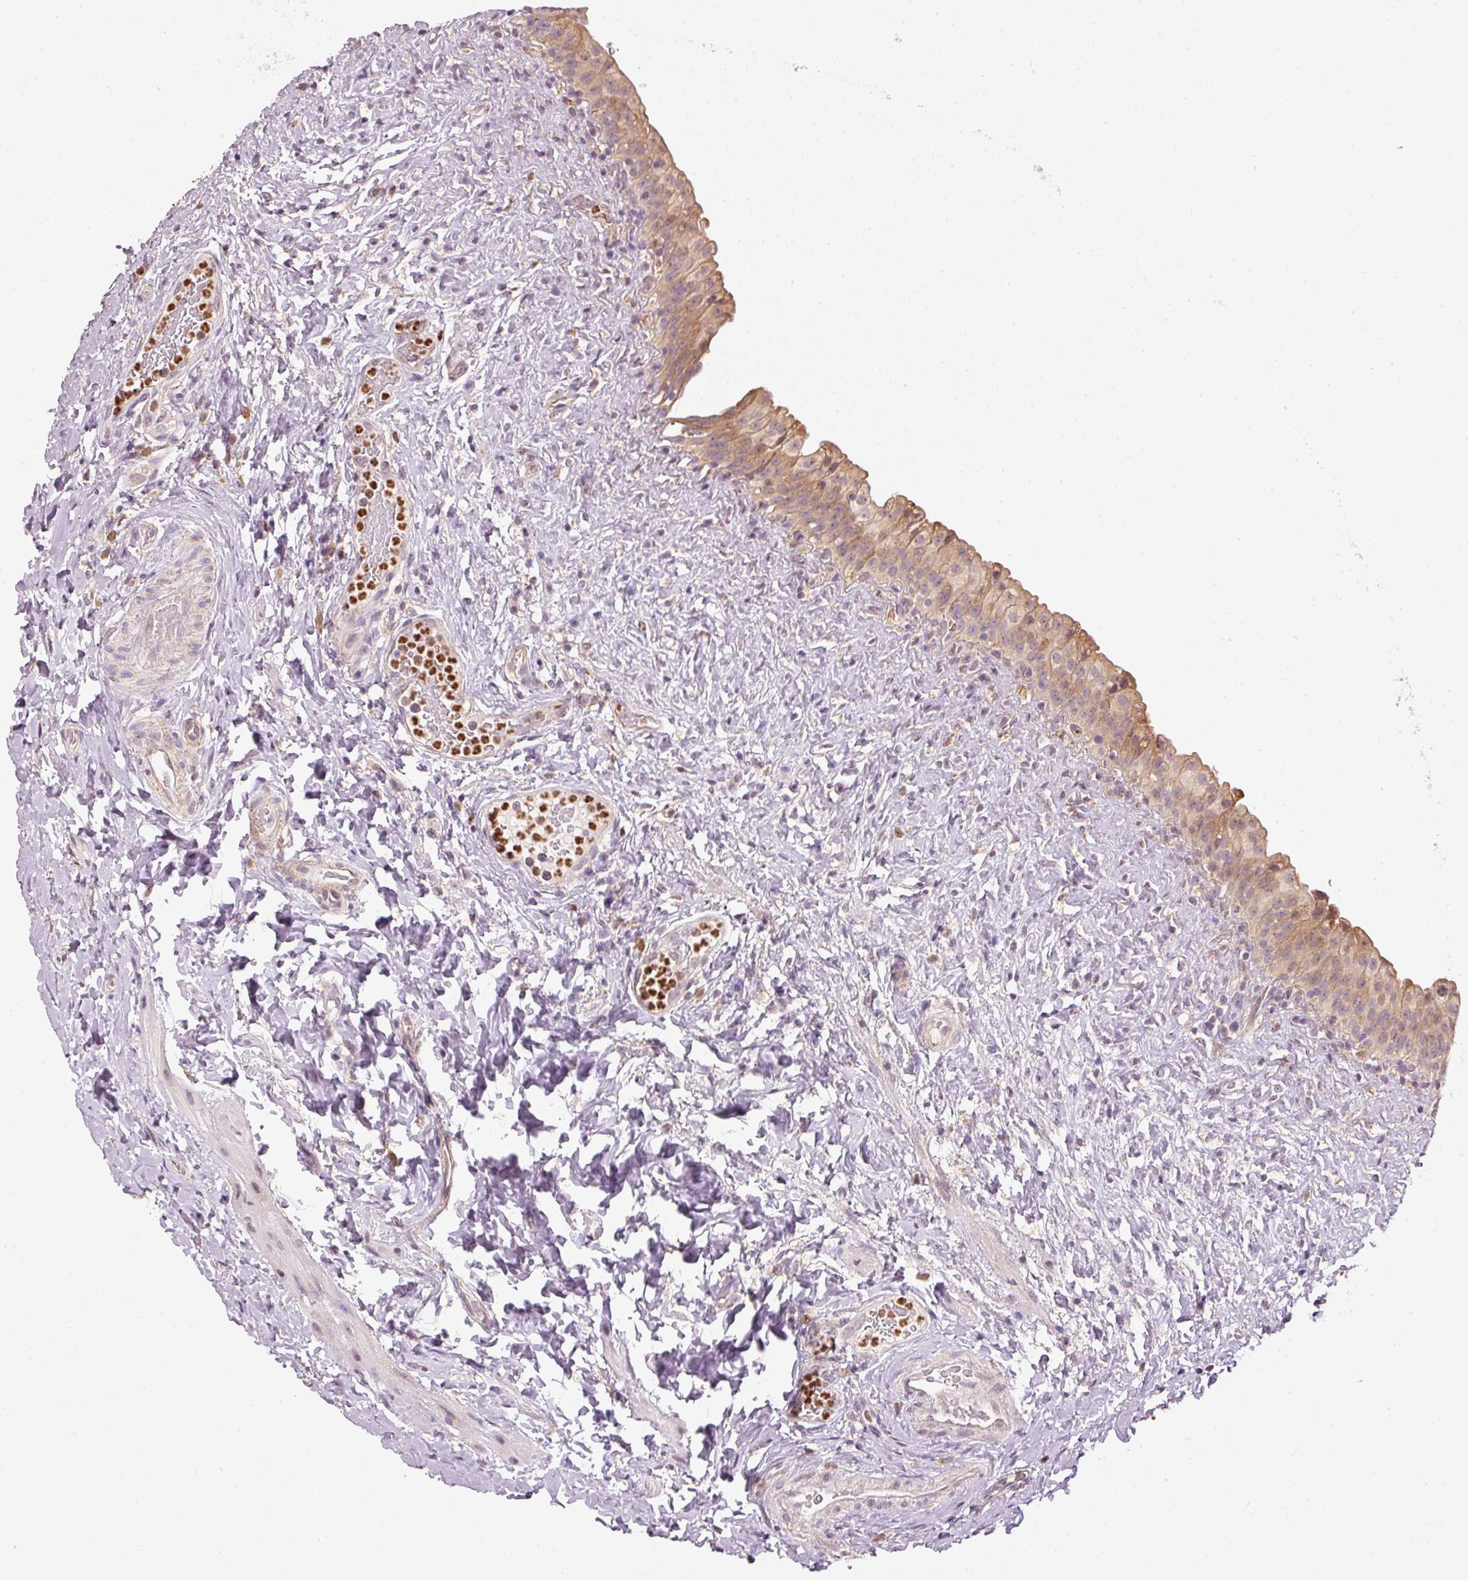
{"staining": {"intensity": "weak", "quantity": ">75%", "location": "cytoplasmic/membranous"}, "tissue": "urinary bladder", "cell_type": "Urothelial cells", "image_type": "normal", "snomed": [{"axis": "morphology", "description": "Normal tissue, NOS"}, {"axis": "topography", "description": "Urinary bladder"}], "caption": "Urinary bladder stained with DAB immunohistochemistry exhibits low levels of weak cytoplasmic/membranous positivity in approximately >75% of urothelial cells.", "gene": "MTHFD1L", "patient": {"sex": "female", "age": 27}}